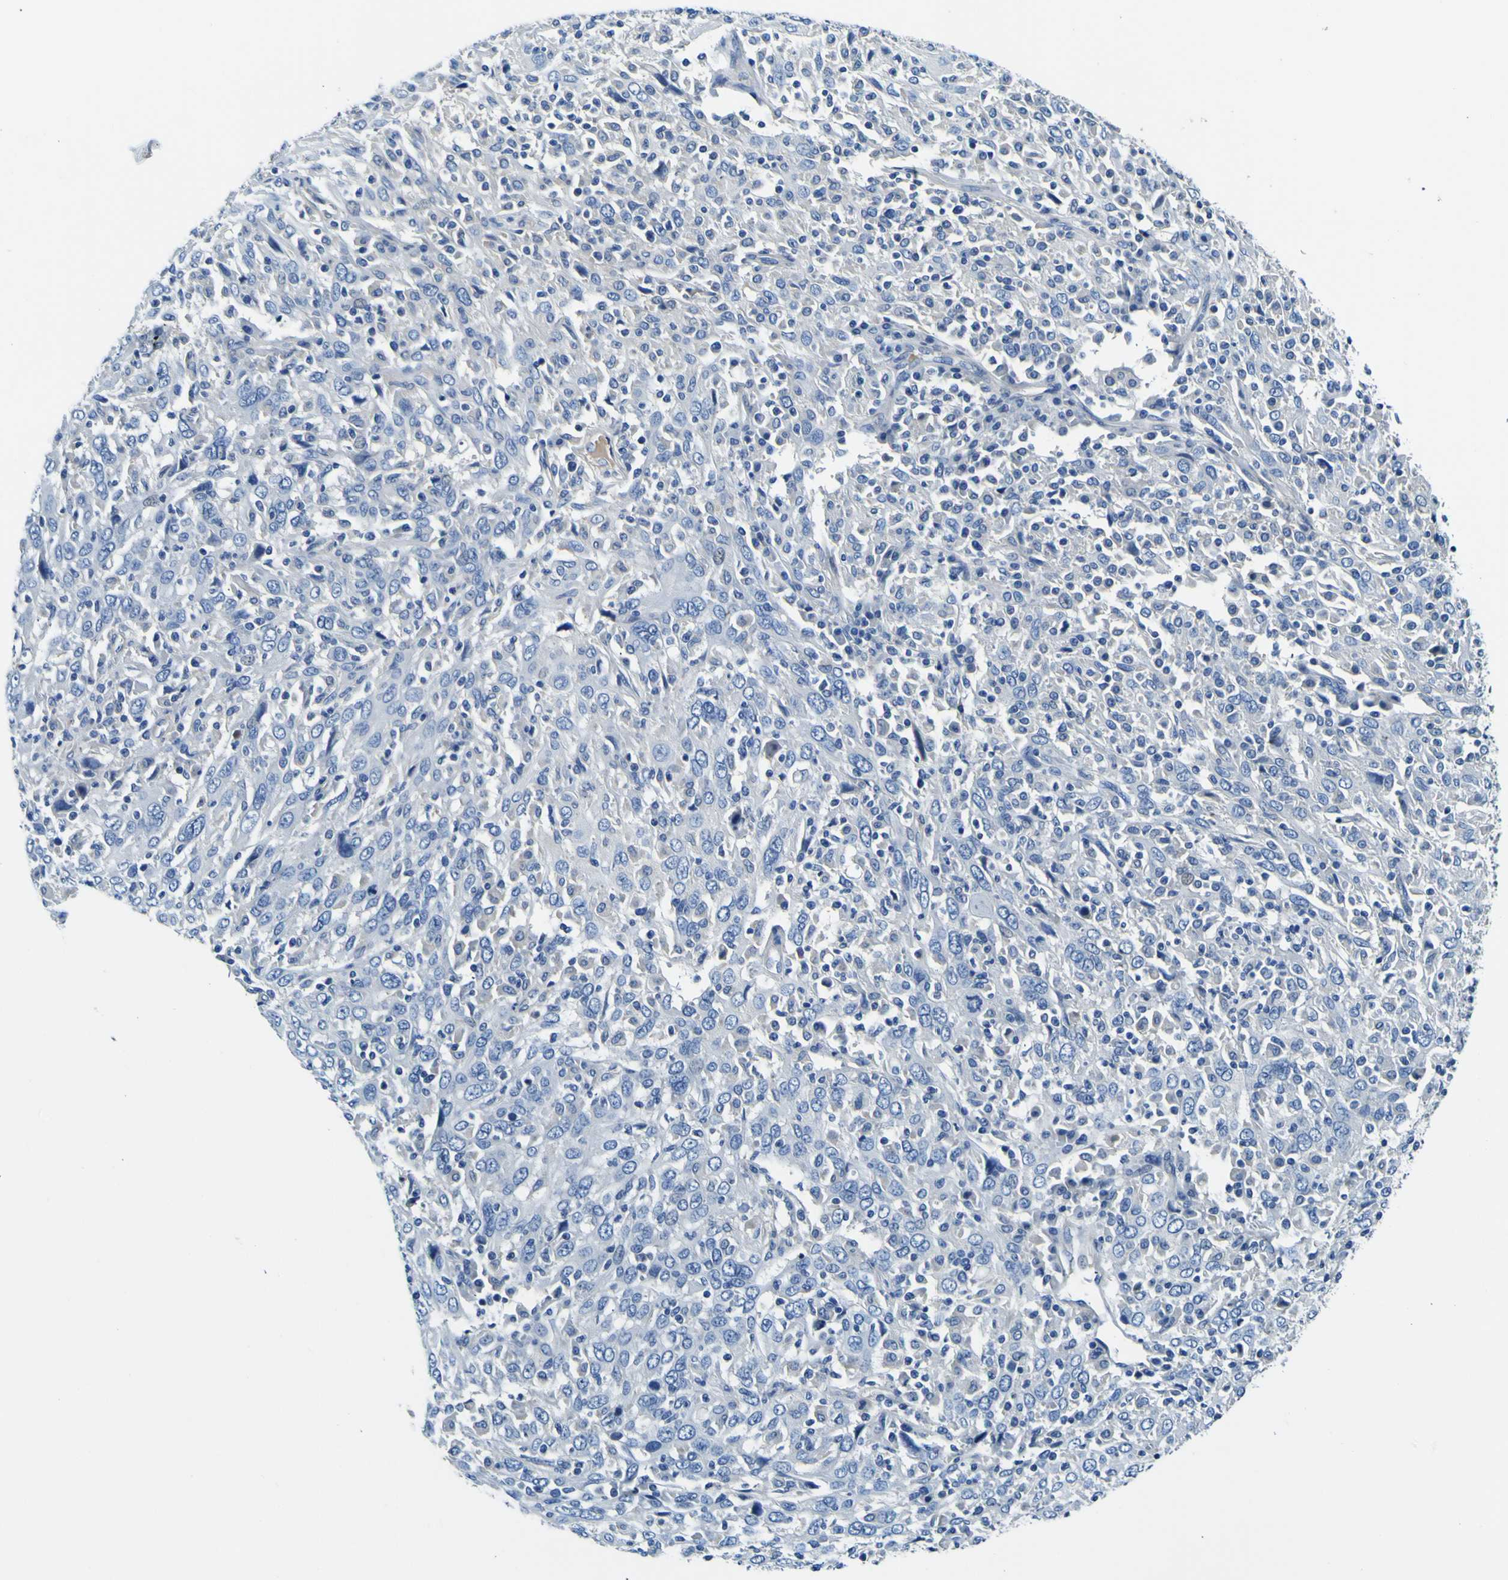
{"staining": {"intensity": "negative", "quantity": "none", "location": "none"}, "tissue": "cervical cancer", "cell_type": "Tumor cells", "image_type": "cancer", "snomed": [{"axis": "morphology", "description": "Squamous cell carcinoma, NOS"}, {"axis": "topography", "description": "Cervix"}], "caption": "There is no significant expression in tumor cells of cervical squamous cell carcinoma. Nuclei are stained in blue.", "gene": "ADGRA2", "patient": {"sex": "female", "age": 46}}